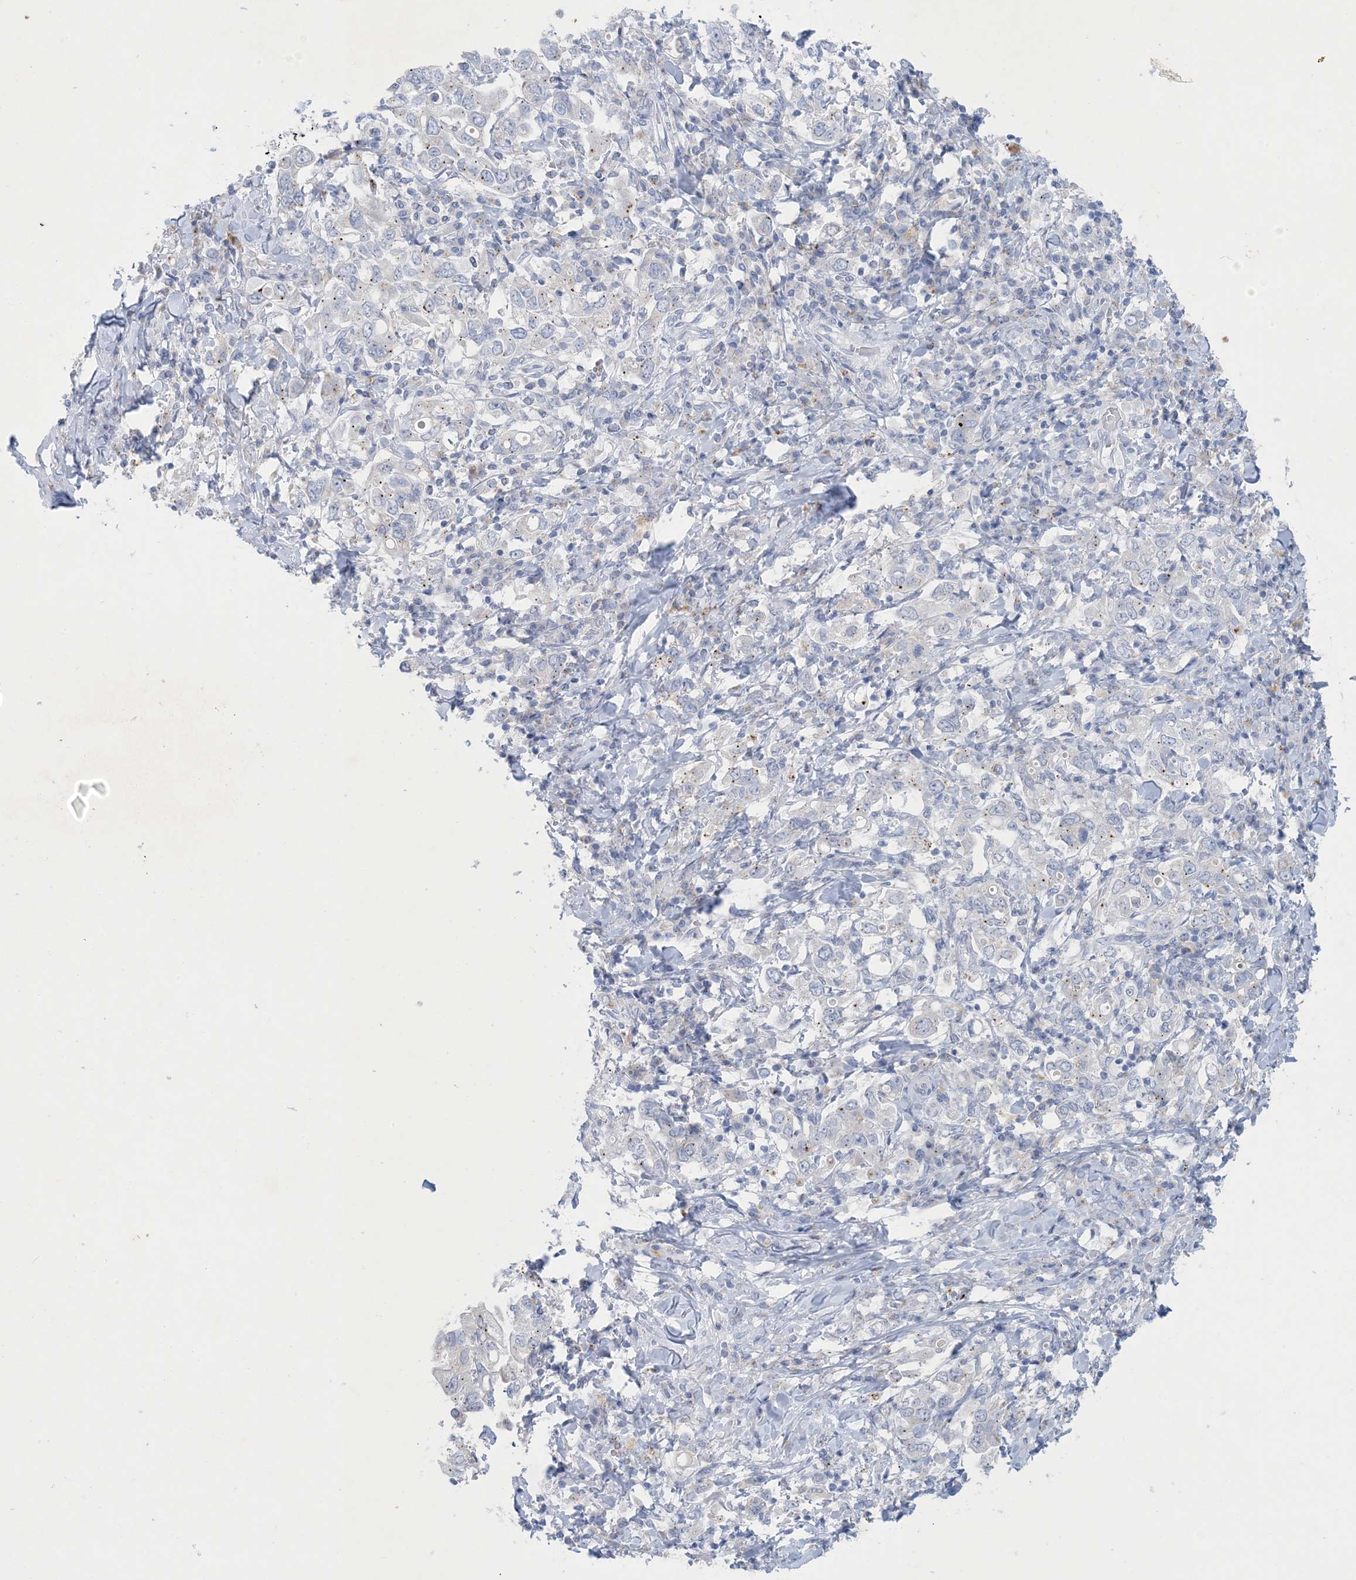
{"staining": {"intensity": "weak", "quantity": "<25%", "location": "cytoplasmic/membranous"}, "tissue": "stomach cancer", "cell_type": "Tumor cells", "image_type": "cancer", "snomed": [{"axis": "morphology", "description": "Adenocarcinoma, NOS"}, {"axis": "topography", "description": "Stomach, upper"}], "caption": "Immunohistochemistry (IHC) histopathology image of neoplastic tissue: human stomach cancer (adenocarcinoma) stained with DAB (3,3'-diaminobenzidine) demonstrates no significant protein expression in tumor cells. (DAB (3,3'-diaminobenzidine) immunohistochemistry with hematoxylin counter stain).", "gene": "GABRG1", "patient": {"sex": "male", "age": 62}}